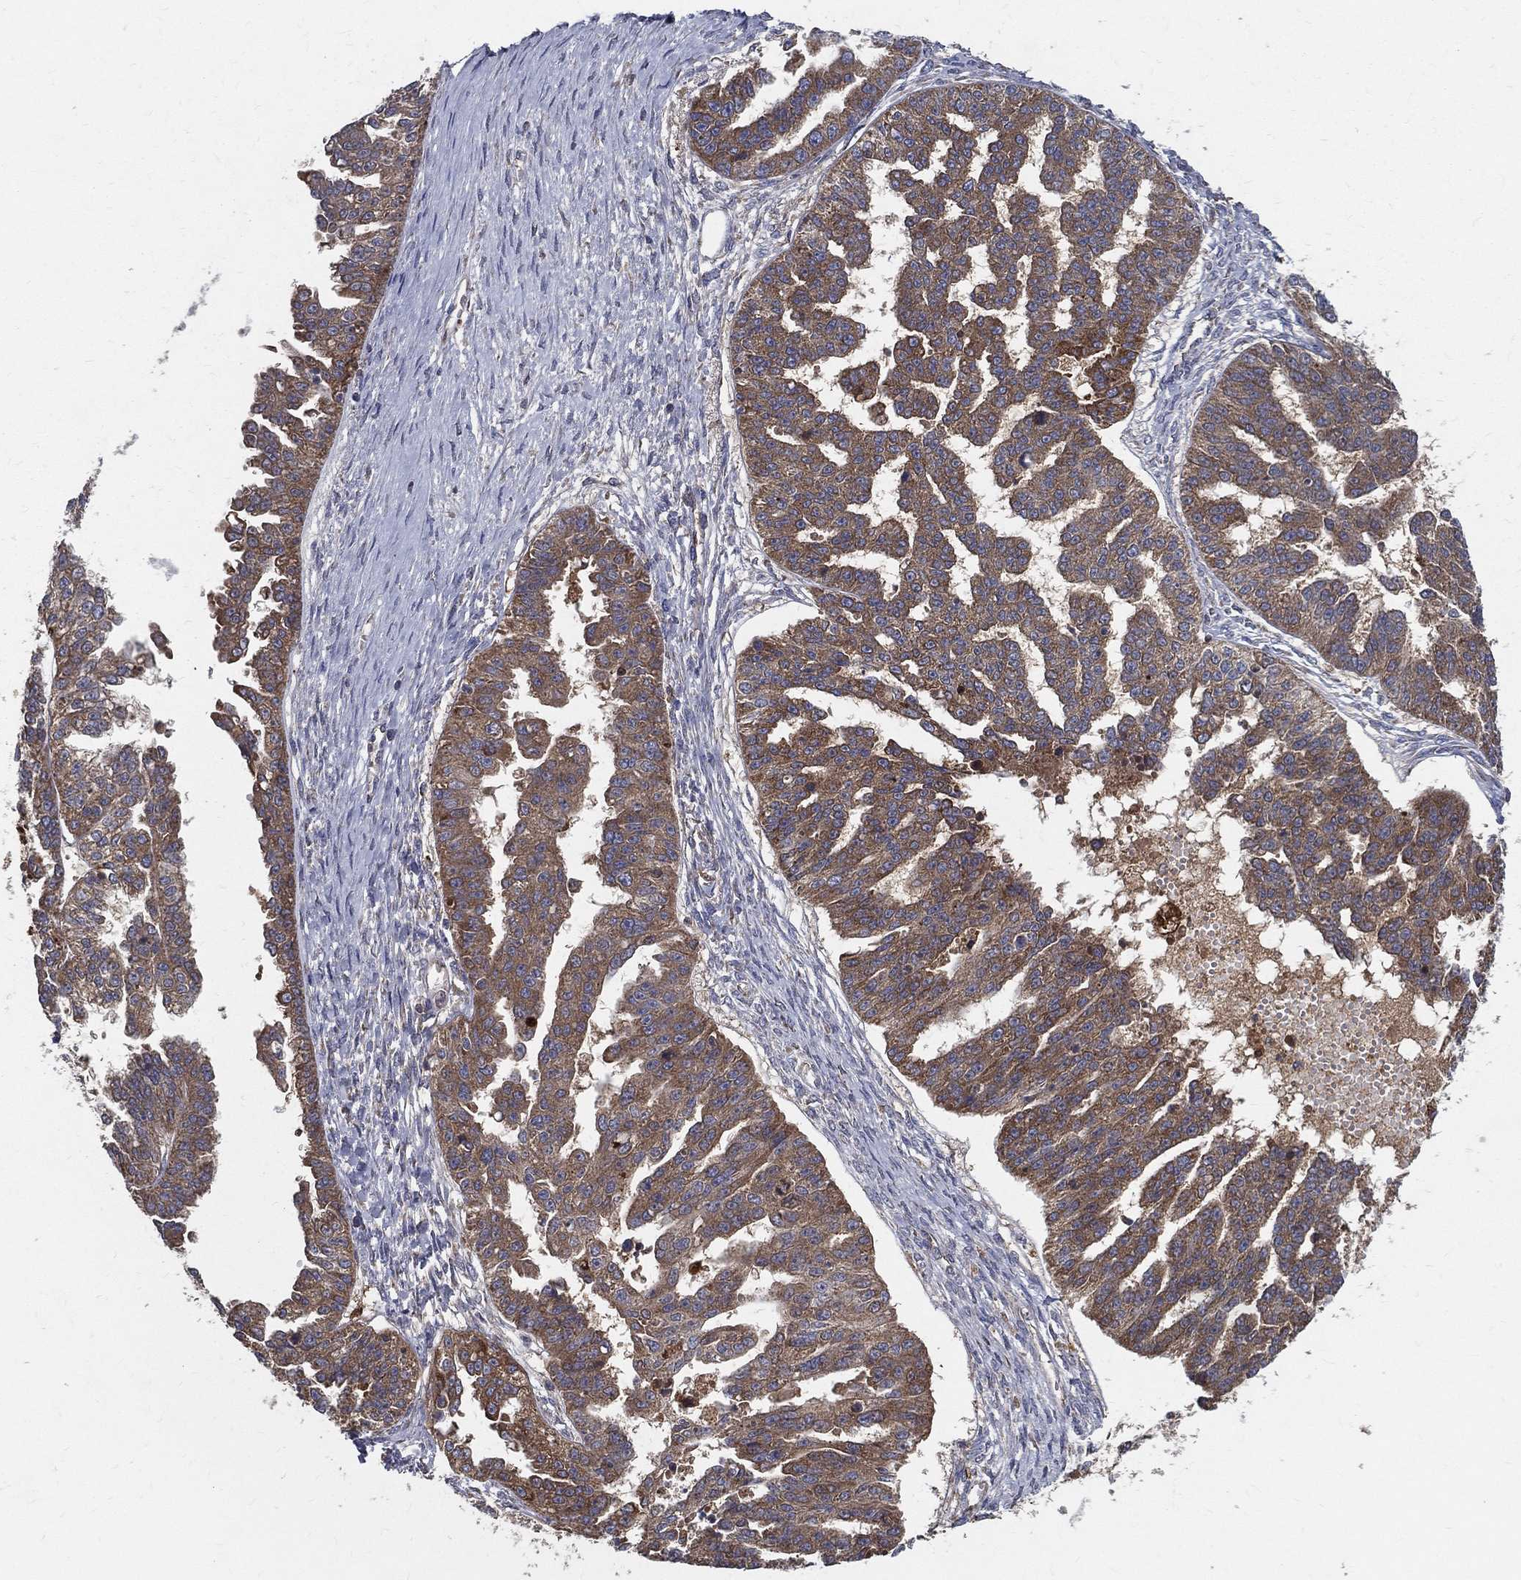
{"staining": {"intensity": "moderate", "quantity": ">75%", "location": "cytoplasmic/membranous"}, "tissue": "ovarian cancer", "cell_type": "Tumor cells", "image_type": "cancer", "snomed": [{"axis": "morphology", "description": "Cystadenocarcinoma, serous, NOS"}, {"axis": "topography", "description": "Ovary"}], "caption": "An immunohistochemistry (IHC) micrograph of tumor tissue is shown. Protein staining in brown labels moderate cytoplasmic/membranous positivity in ovarian serous cystadenocarcinoma within tumor cells.", "gene": "MT-ND1", "patient": {"sex": "female", "age": 58}}